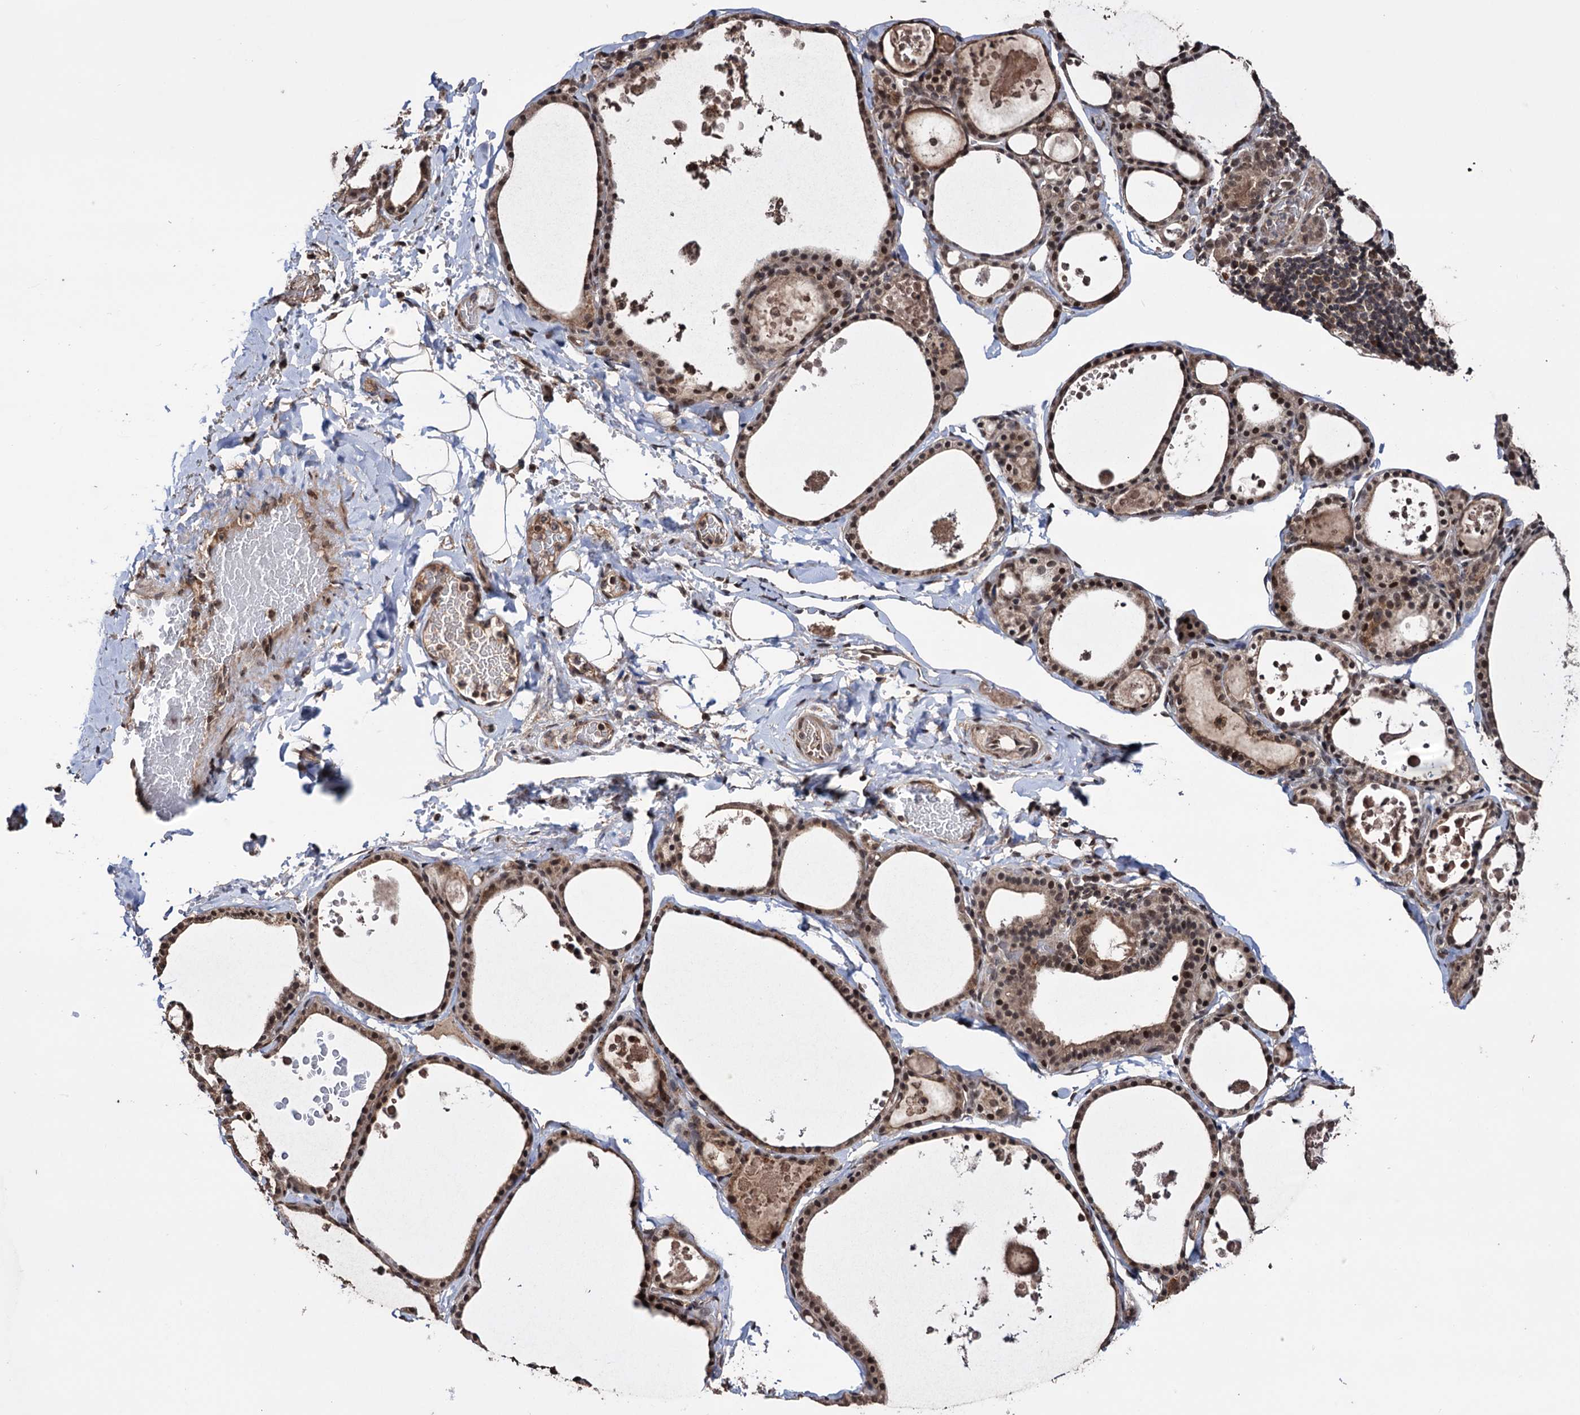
{"staining": {"intensity": "moderate", "quantity": ">75%", "location": "cytoplasmic/membranous,nuclear"}, "tissue": "thyroid gland", "cell_type": "Glandular cells", "image_type": "normal", "snomed": [{"axis": "morphology", "description": "Normal tissue, NOS"}, {"axis": "topography", "description": "Thyroid gland"}], "caption": "Thyroid gland stained with a brown dye shows moderate cytoplasmic/membranous,nuclear positive positivity in about >75% of glandular cells.", "gene": "KLF5", "patient": {"sex": "male", "age": 56}}